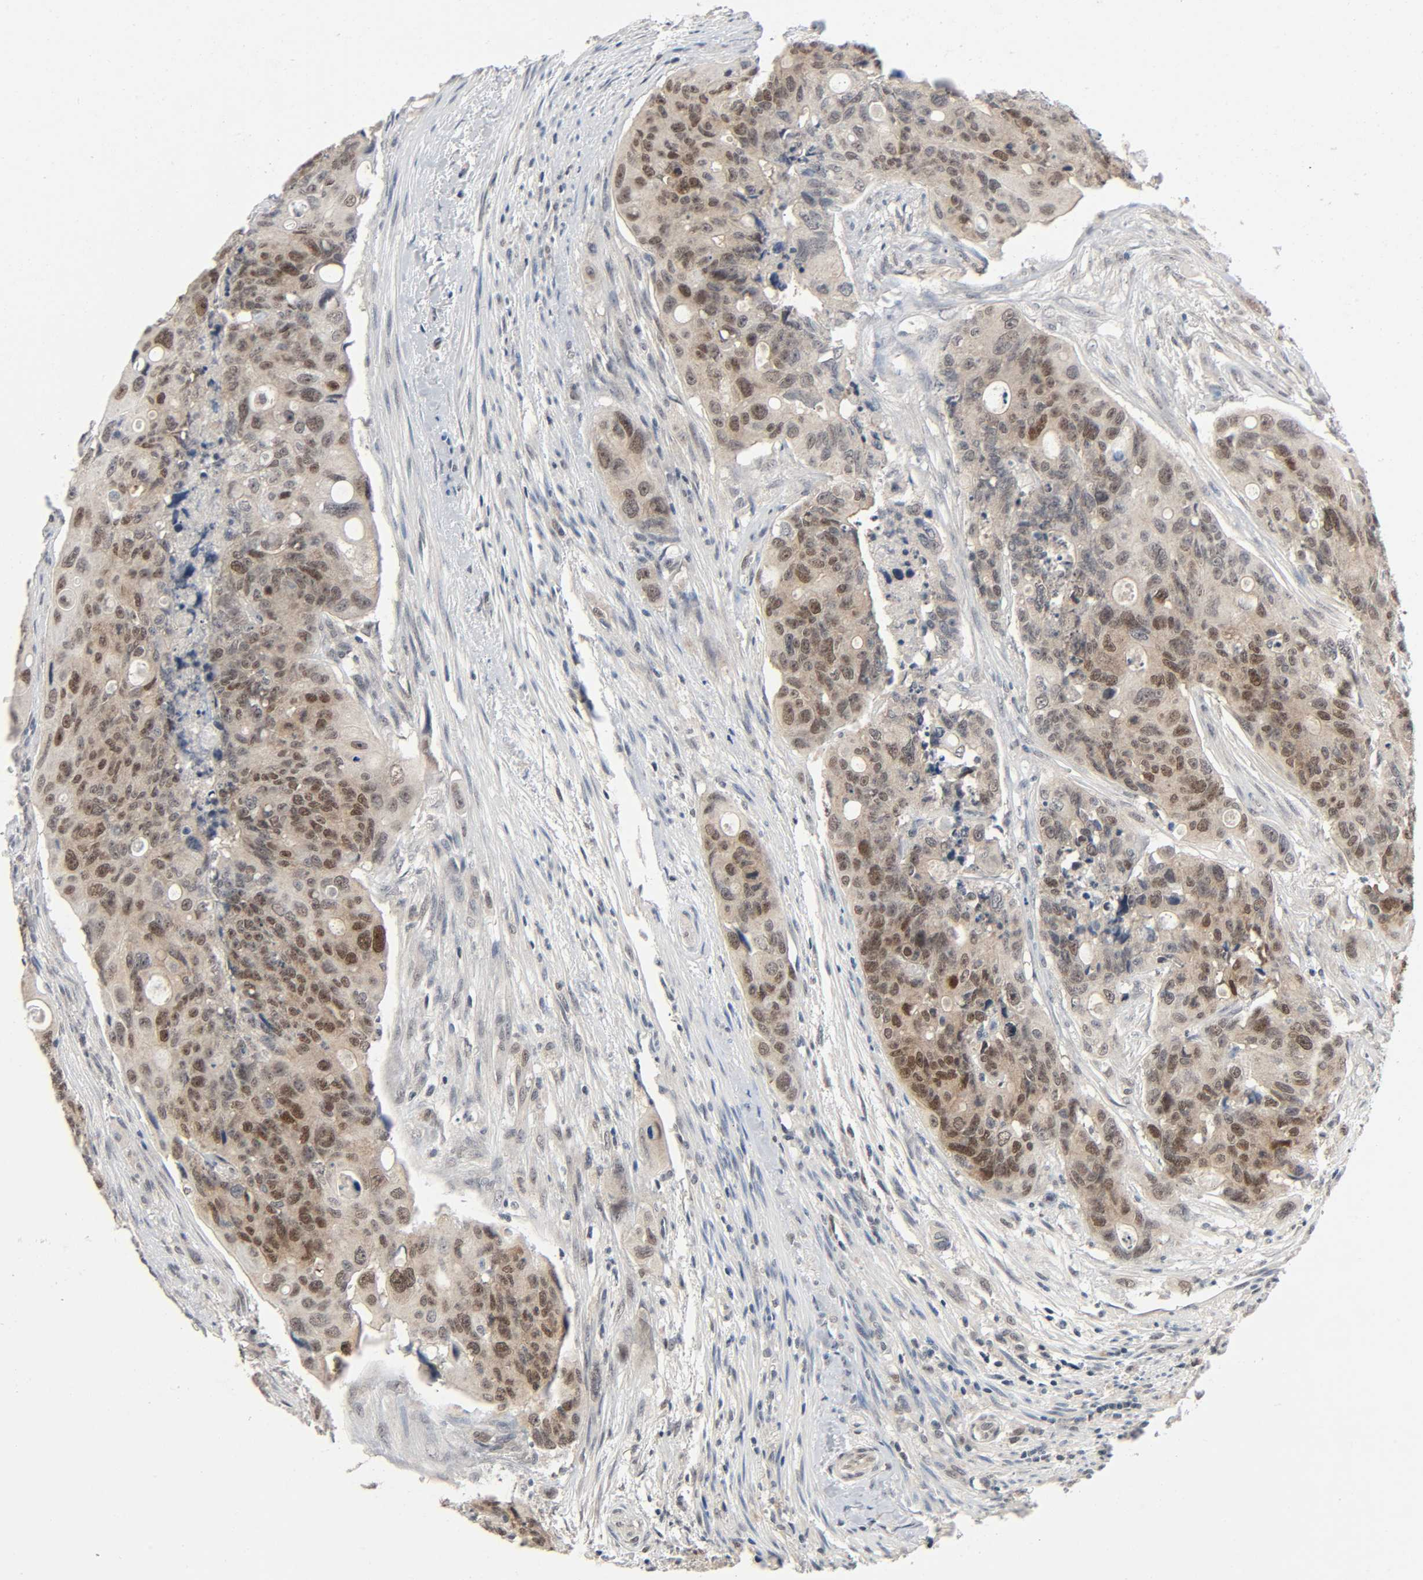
{"staining": {"intensity": "moderate", "quantity": ">75%", "location": "cytoplasmic/membranous,nuclear"}, "tissue": "colorectal cancer", "cell_type": "Tumor cells", "image_type": "cancer", "snomed": [{"axis": "morphology", "description": "Adenocarcinoma, NOS"}, {"axis": "topography", "description": "Colon"}], "caption": "About >75% of tumor cells in adenocarcinoma (colorectal) exhibit moderate cytoplasmic/membranous and nuclear protein positivity as visualized by brown immunohistochemical staining.", "gene": "MAPKAPK5", "patient": {"sex": "female", "age": 57}}